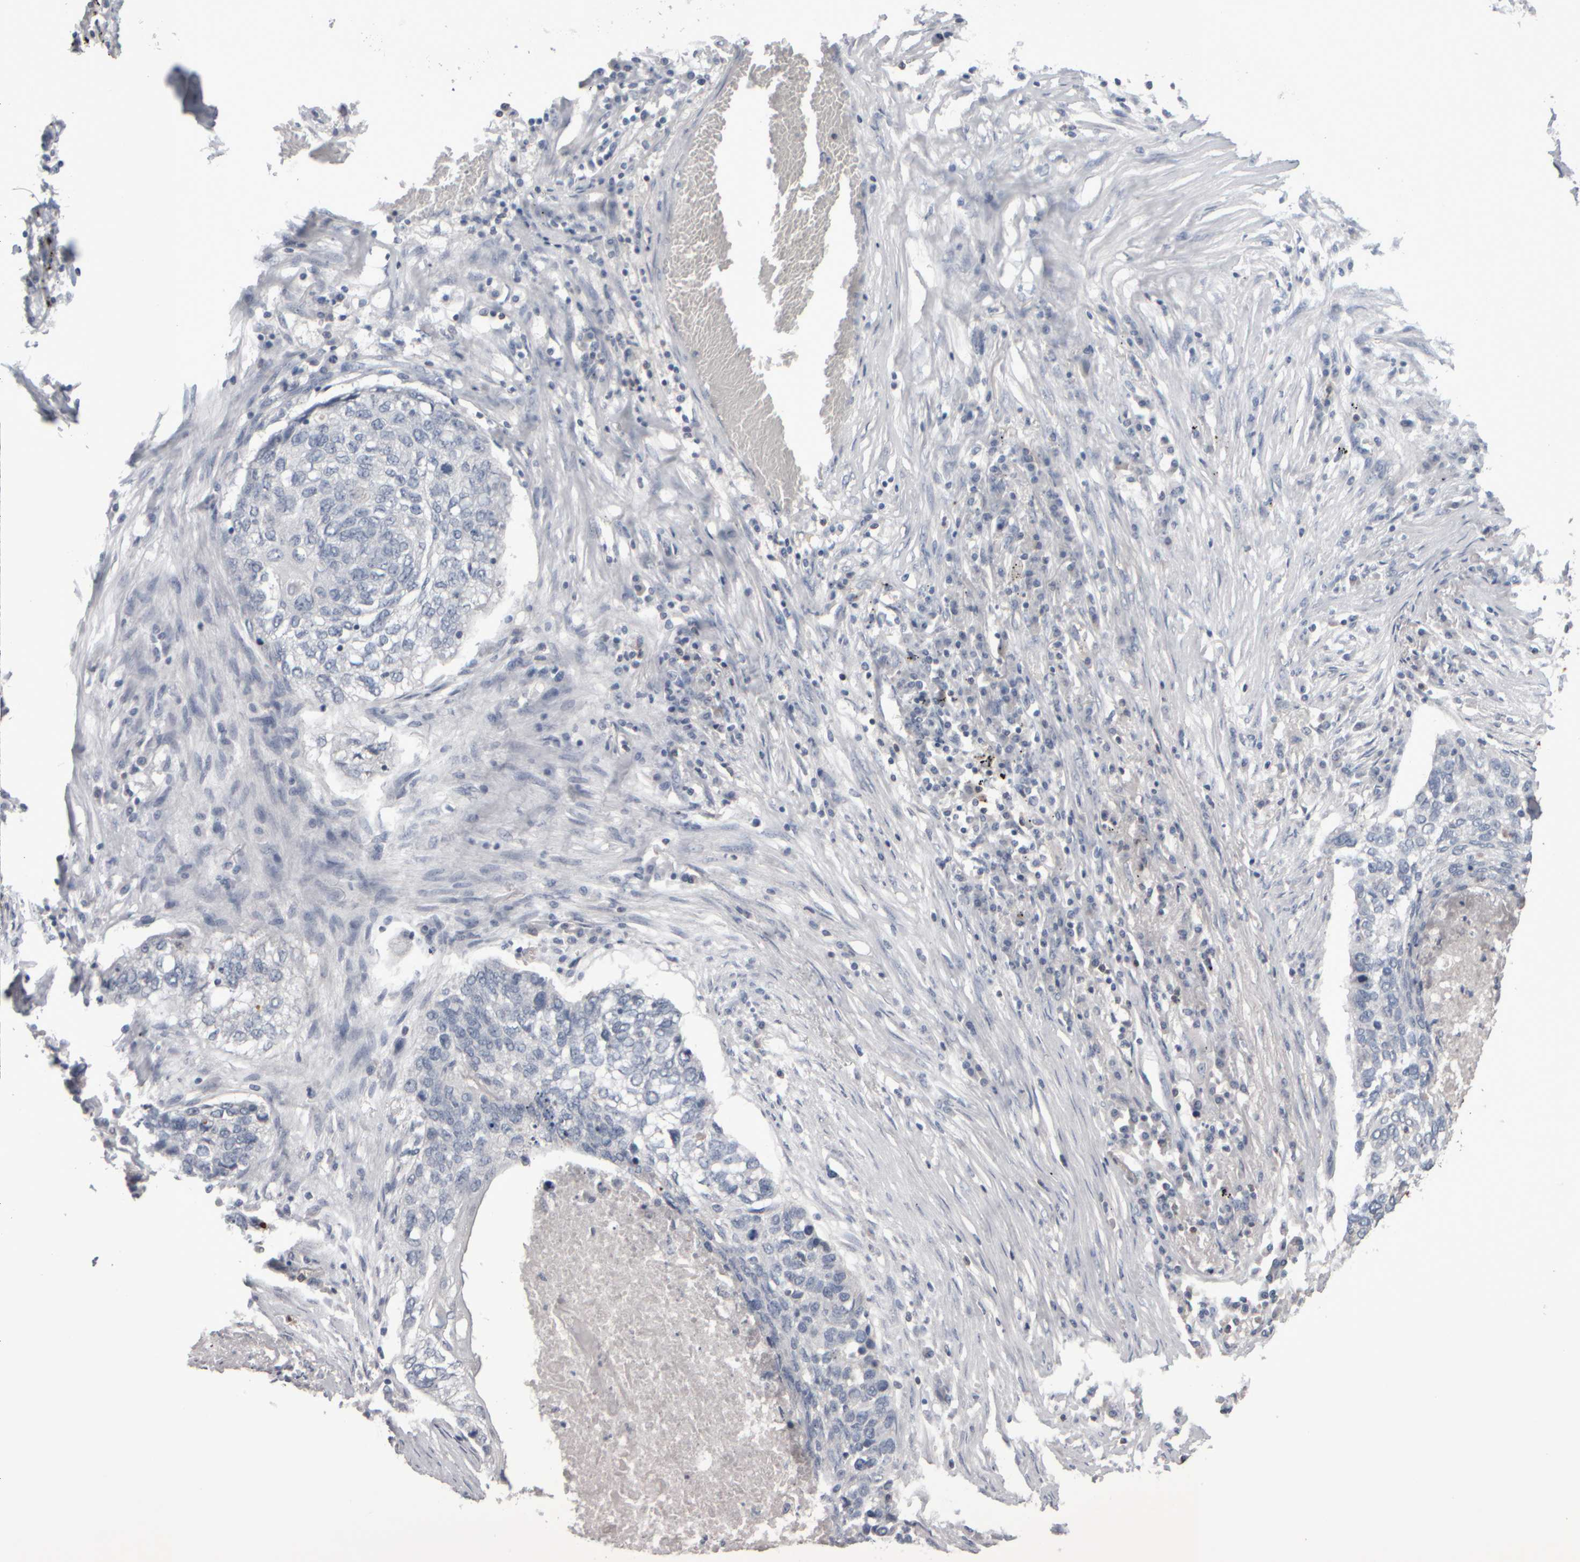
{"staining": {"intensity": "negative", "quantity": "none", "location": "none"}, "tissue": "lung cancer", "cell_type": "Tumor cells", "image_type": "cancer", "snomed": [{"axis": "morphology", "description": "Squamous cell carcinoma, NOS"}, {"axis": "topography", "description": "Lung"}], "caption": "Immunohistochemical staining of lung cancer demonstrates no significant staining in tumor cells.", "gene": "EPHX2", "patient": {"sex": "female", "age": 63}}